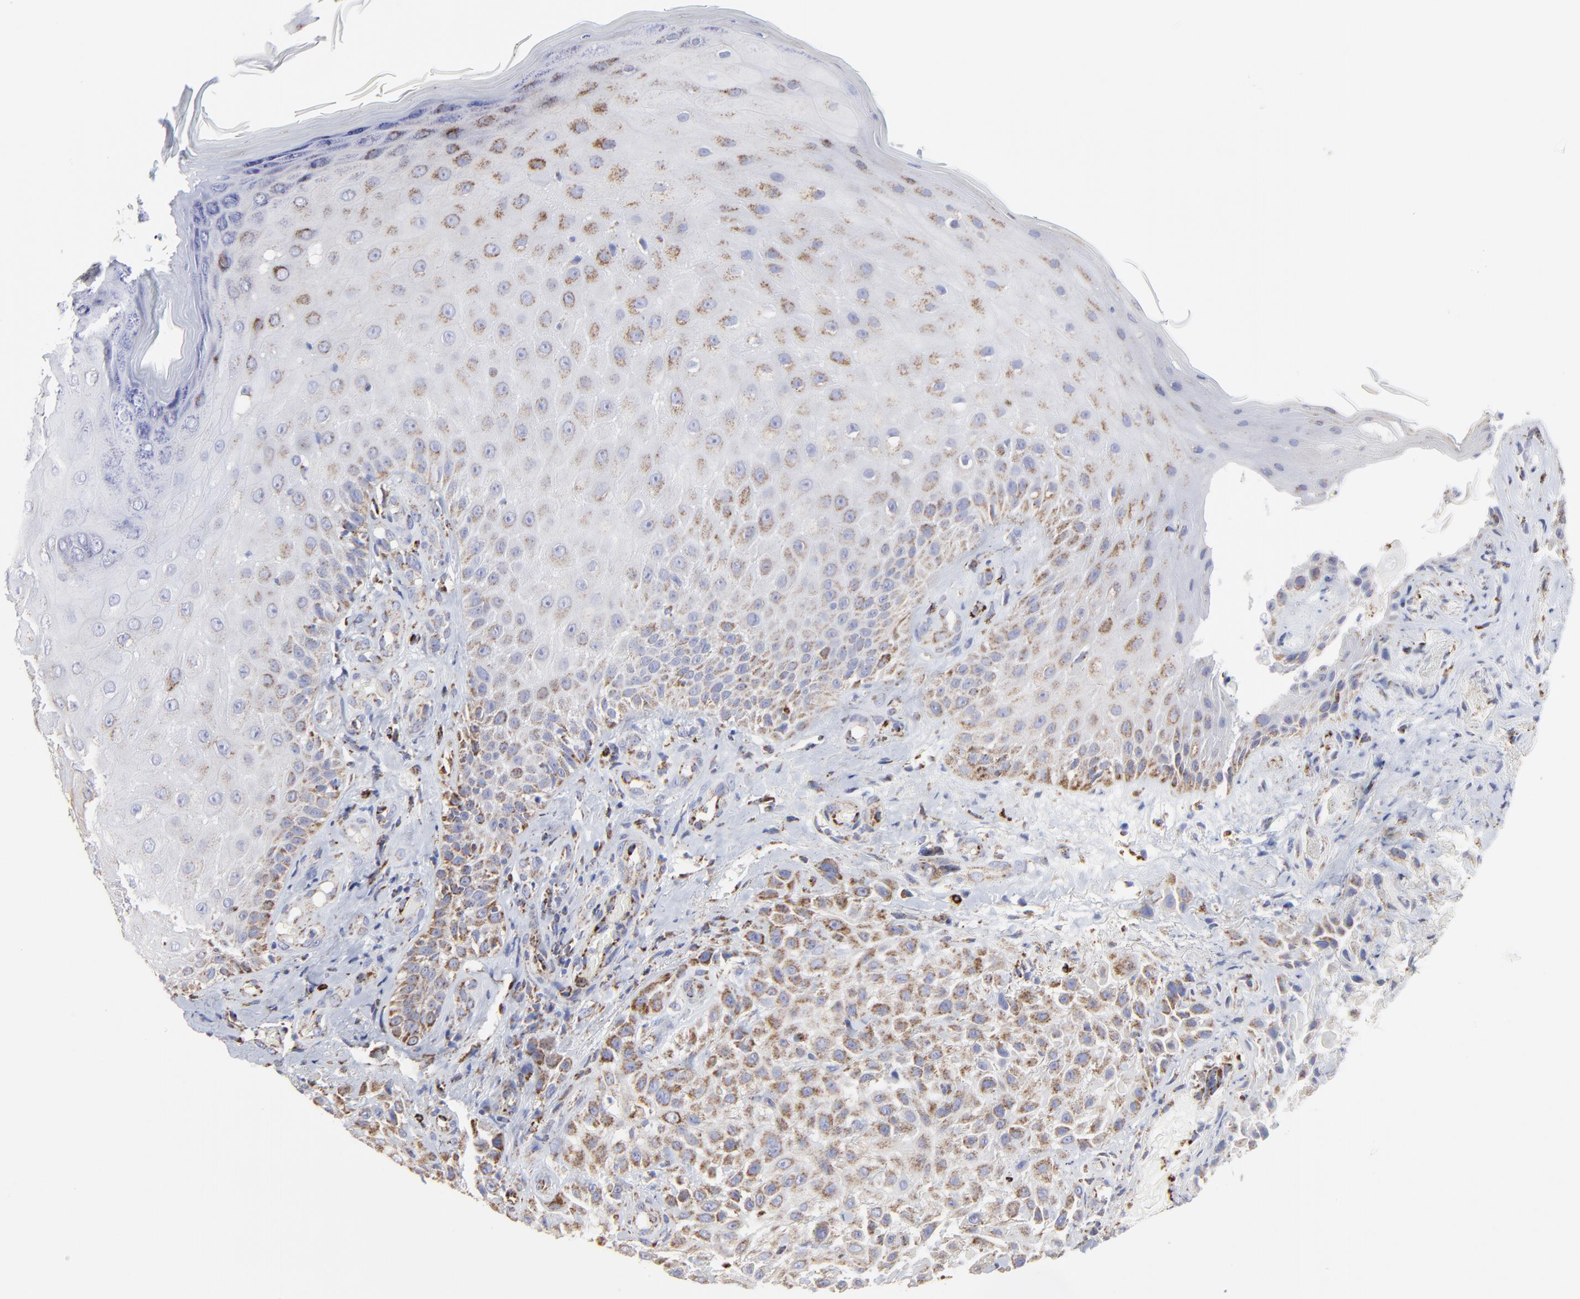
{"staining": {"intensity": "moderate", "quantity": "25%-75%", "location": "cytoplasmic/membranous"}, "tissue": "skin cancer", "cell_type": "Tumor cells", "image_type": "cancer", "snomed": [{"axis": "morphology", "description": "Squamous cell carcinoma, NOS"}, {"axis": "topography", "description": "Skin"}], "caption": "Protein expression analysis of human skin cancer (squamous cell carcinoma) reveals moderate cytoplasmic/membranous positivity in approximately 25%-75% of tumor cells.", "gene": "PINK1", "patient": {"sex": "female", "age": 42}}